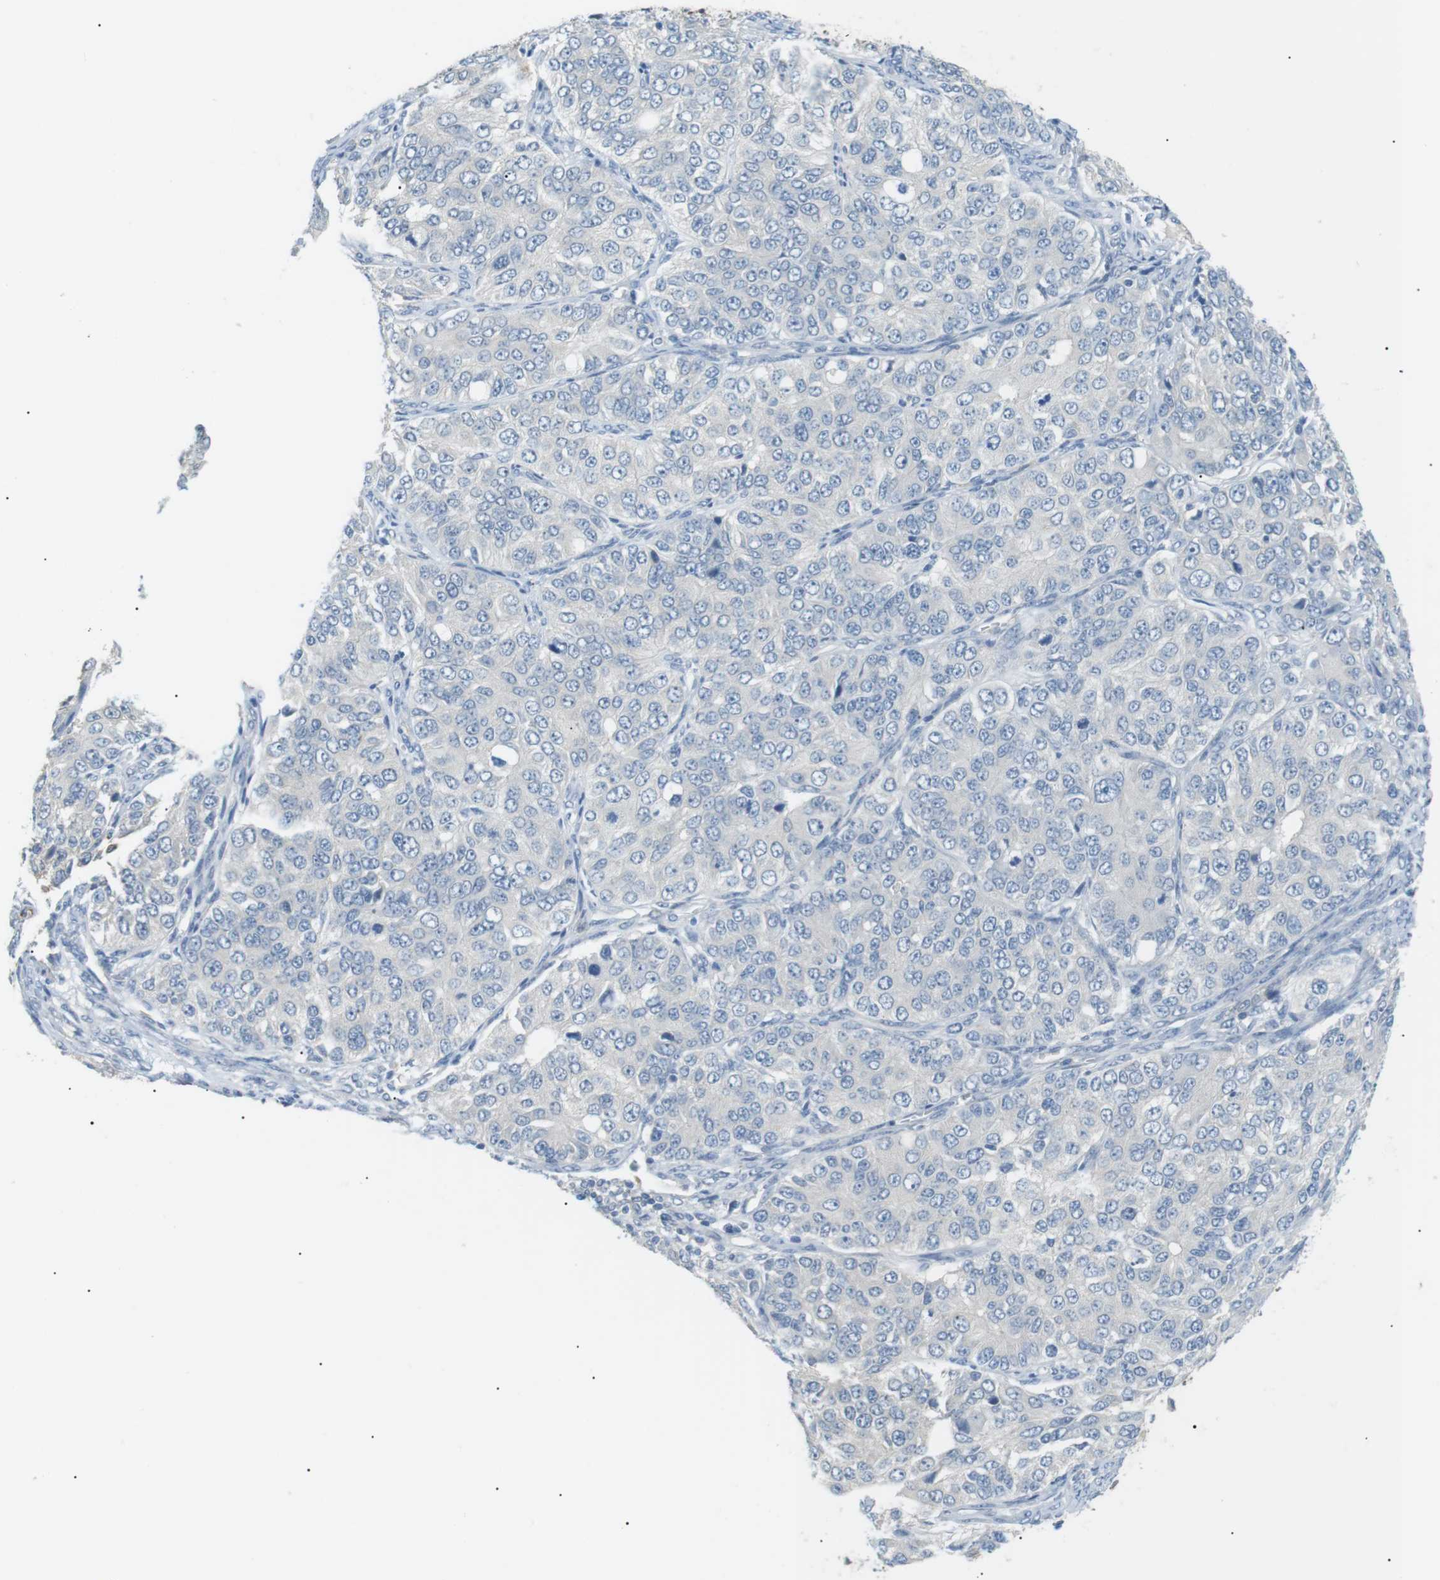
{"staining": {"intensity": "negative", "quantity": "none", "location": "none"}, "tissue": "ovarian cancer", "cell_type": "Tumor cells", "image_type": "cancer", "snomed": [{"axis": "morphology", "description": "Carcinoma, endometroid"}, {"axis": "topography", "description": "Ovary"}], "caption": "Immunohistochemistry (IHC) image of human endometroid carcinoma (ovarian) stained for a protein (brown), which displays no expression in tumor cells. The staining is performed using DAB (3,3'-diaminobenzidine) brown chromogen with nuclei counter-stained in using hematoxylin.", "gene": "CDH26", "patient": {"sex": "female", "age": 51}}